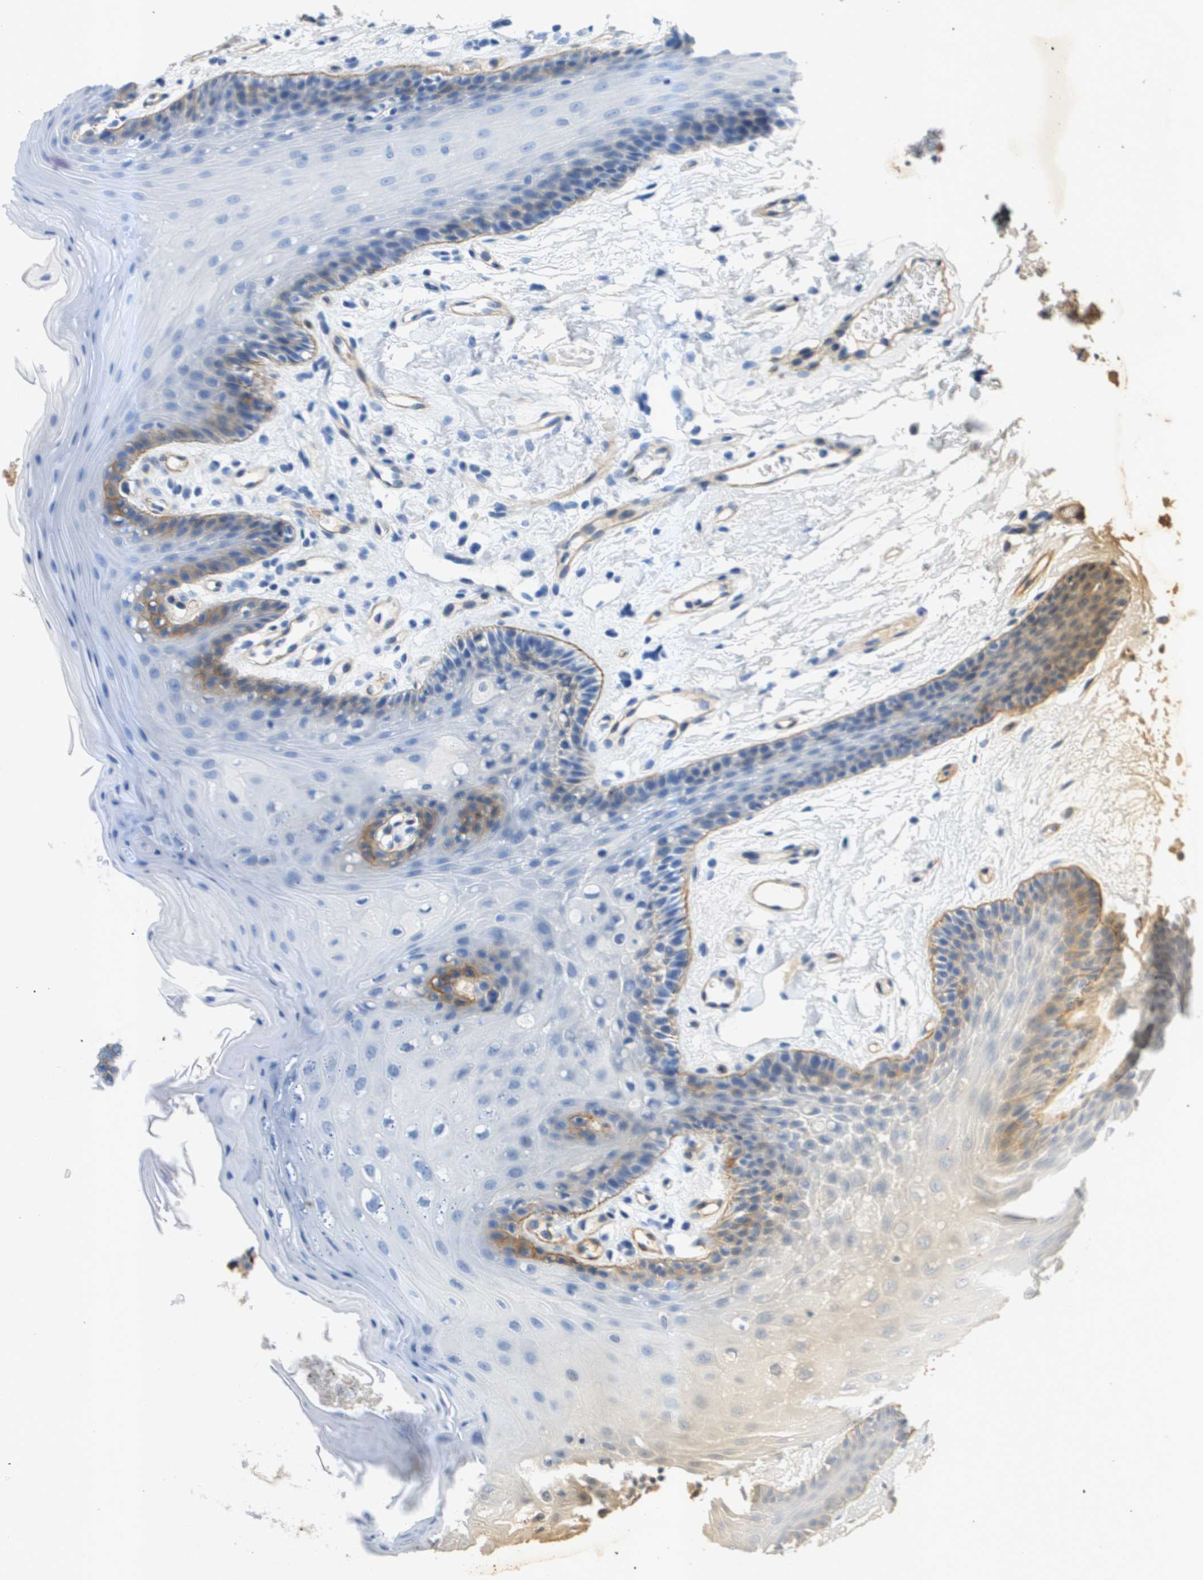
{"staining": {"intensity": "moderate", "quantity": "<25%", "location": "cytoplasmic/membranous"}, "tissue": "oral mucosa", "cell_type": "Squamous epithelial cells", "image_type": "normal", "snomed": [{"axis": "morphology", "description": "Normal tissue, NOS"}, {"axis": "morphology", "description": "Squamous cell carcinoma, NOS"}, {"axis": "topography", "description": "Oral tissue"}, {"axis": "topography", "description": "Head-Neck"}], "caption": "High-power microscopy captured an immunohistochemistry (IHC) micrograph of normal oral mucosa, revealing moderate cytoplasmic/membranous staining in about <25% of squamous epithelial cells. The protein is stained brown, and the nuclei are stained in blue (DAB (3,3'-diaminobenzidine) IHC with brightfield microscopy, high magnification).", "gene": "ITGA6", "patient": {"sex": "male", "age": 71}}